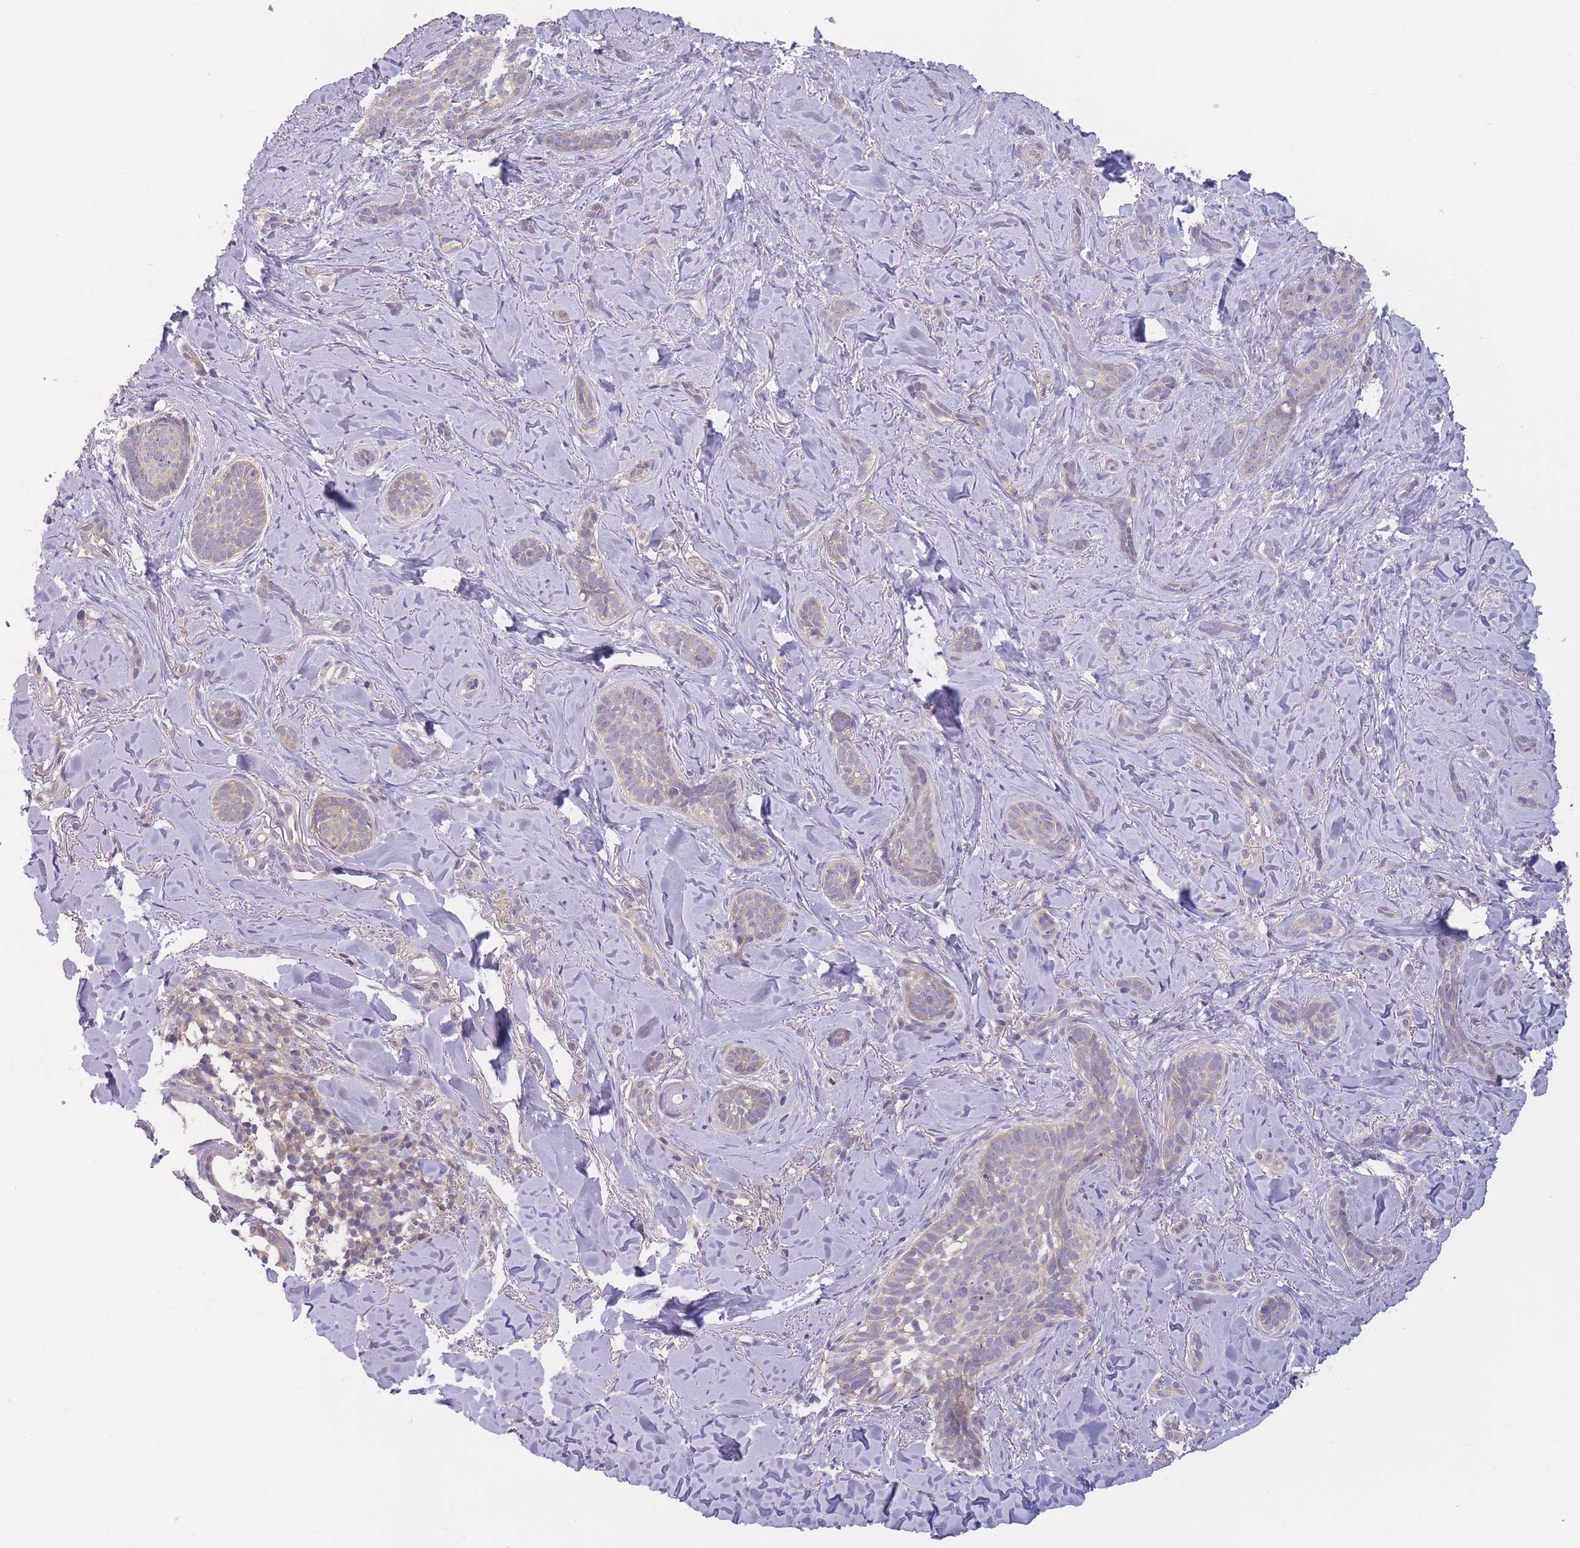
{"staining": {"intensity": "negative", "quantity": "none", "location": "none"}, "tissue": "skin cancer", "cell_type": "Tumor cells", "image_type": "cancer", "snomed": [{"axis": "morphology", "description": "Basal cell carcinoma"}, {"axis": "topography", "description": "Skin"}], "caption": "Tumor cells are negative for protein expression in human skin cancer (basal cell carcinoma).", "gene": "PFDN6", "patient": {"sex": "female", "age": 55}}